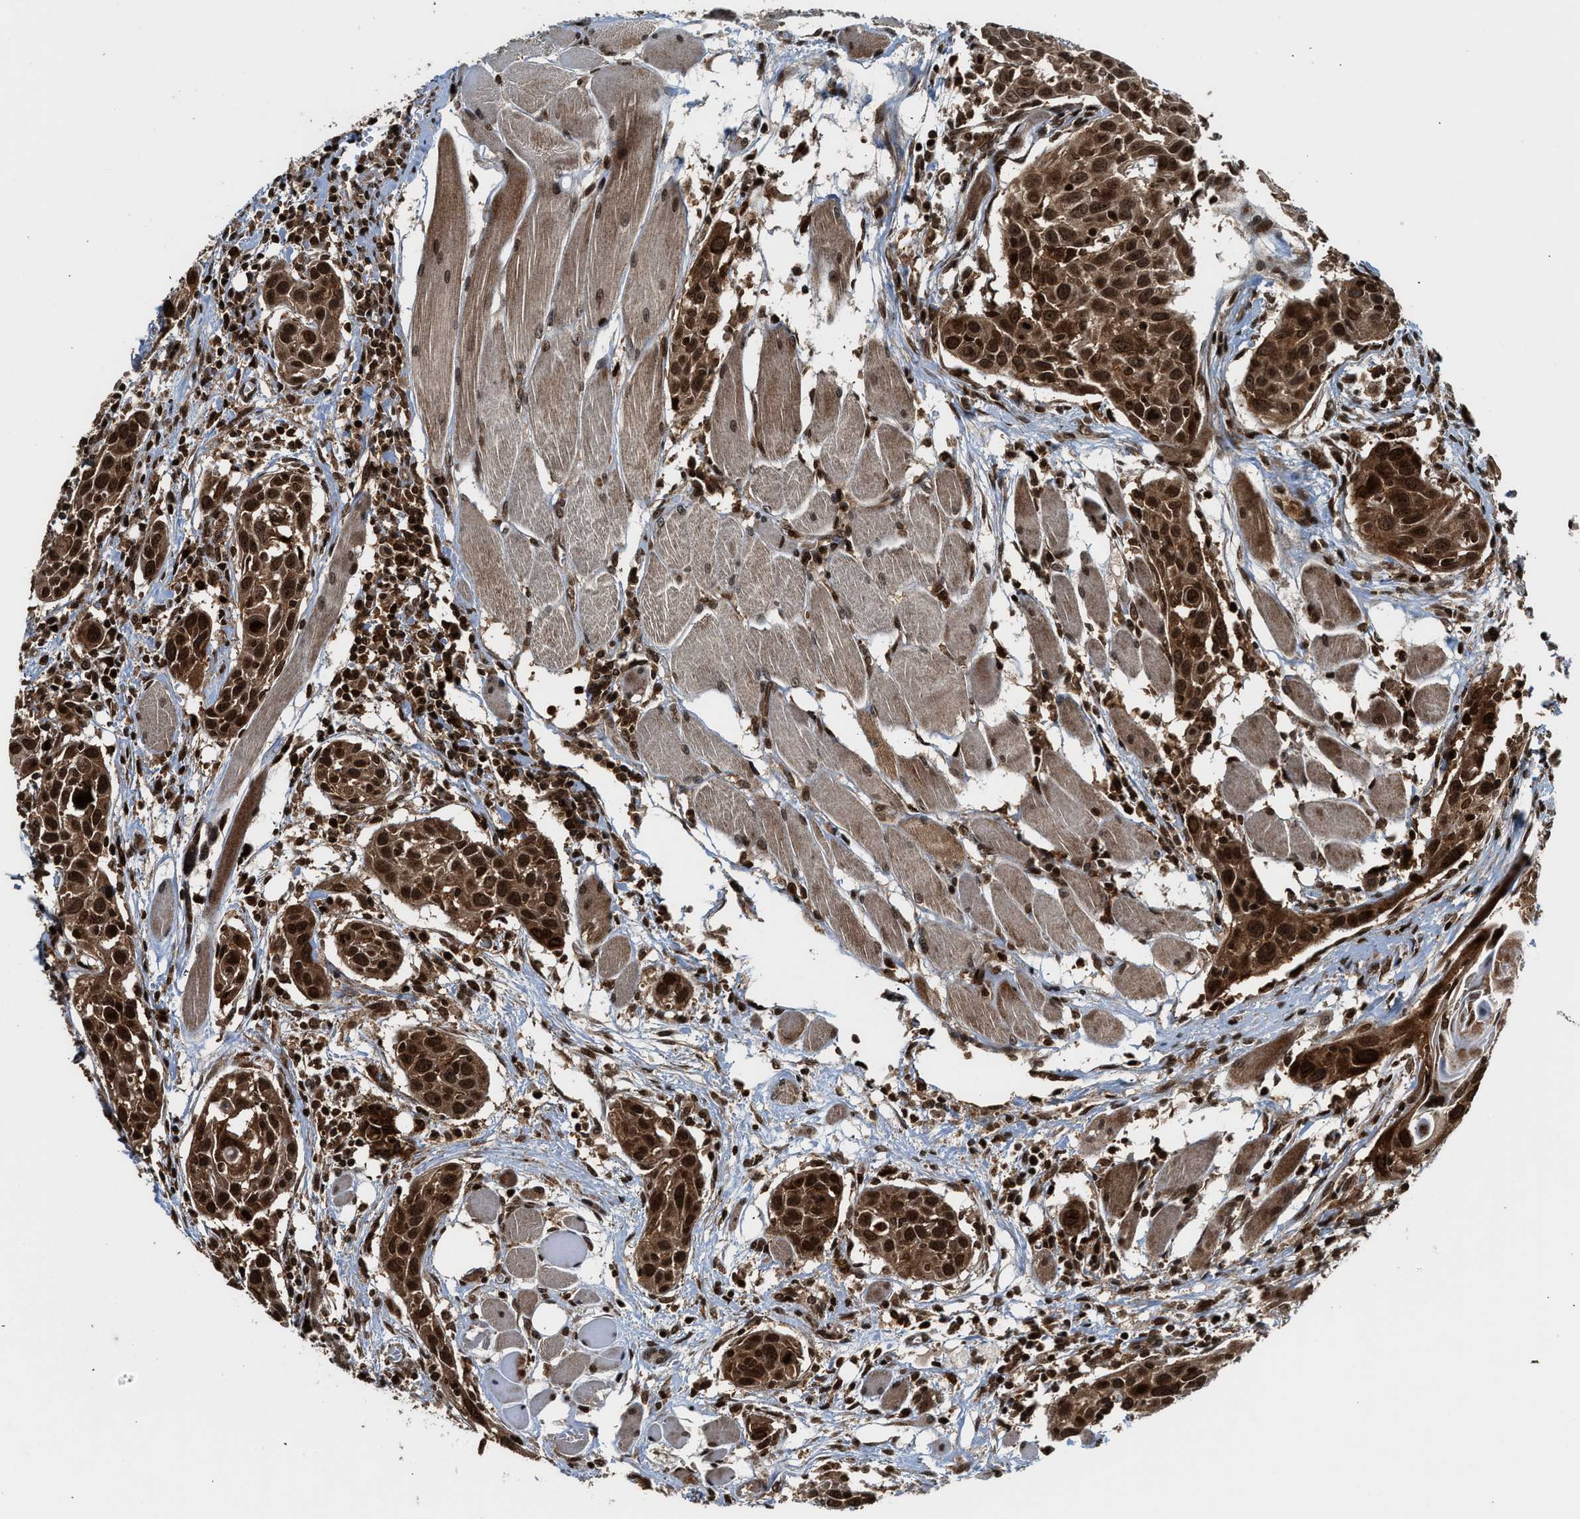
{"staining": {"intensity": "strong", "quantity": ">75%", "location": "cytoplasmic/membranous,nuclear"}, "tissue": "head and neck cancer", "cell_type": "Tumor cells", "image_type": "cancer", "snomed": [{"axis": "morphology", "description": "Squamous cell carcinoma, NOS"}, {"axis": "topography", "description": "Oral tissue"}, {"axis": "topography", "description": "Head-Neck"}], "caption": "Protein expression analysis of squamous cell carcinoma (head and neck) displays strong cytoplasmic/membranous and nuclear staining in approximately >75% of tumor cells.", "gene": "MDM2", "patient": {"sex": "female", "age": 50}}